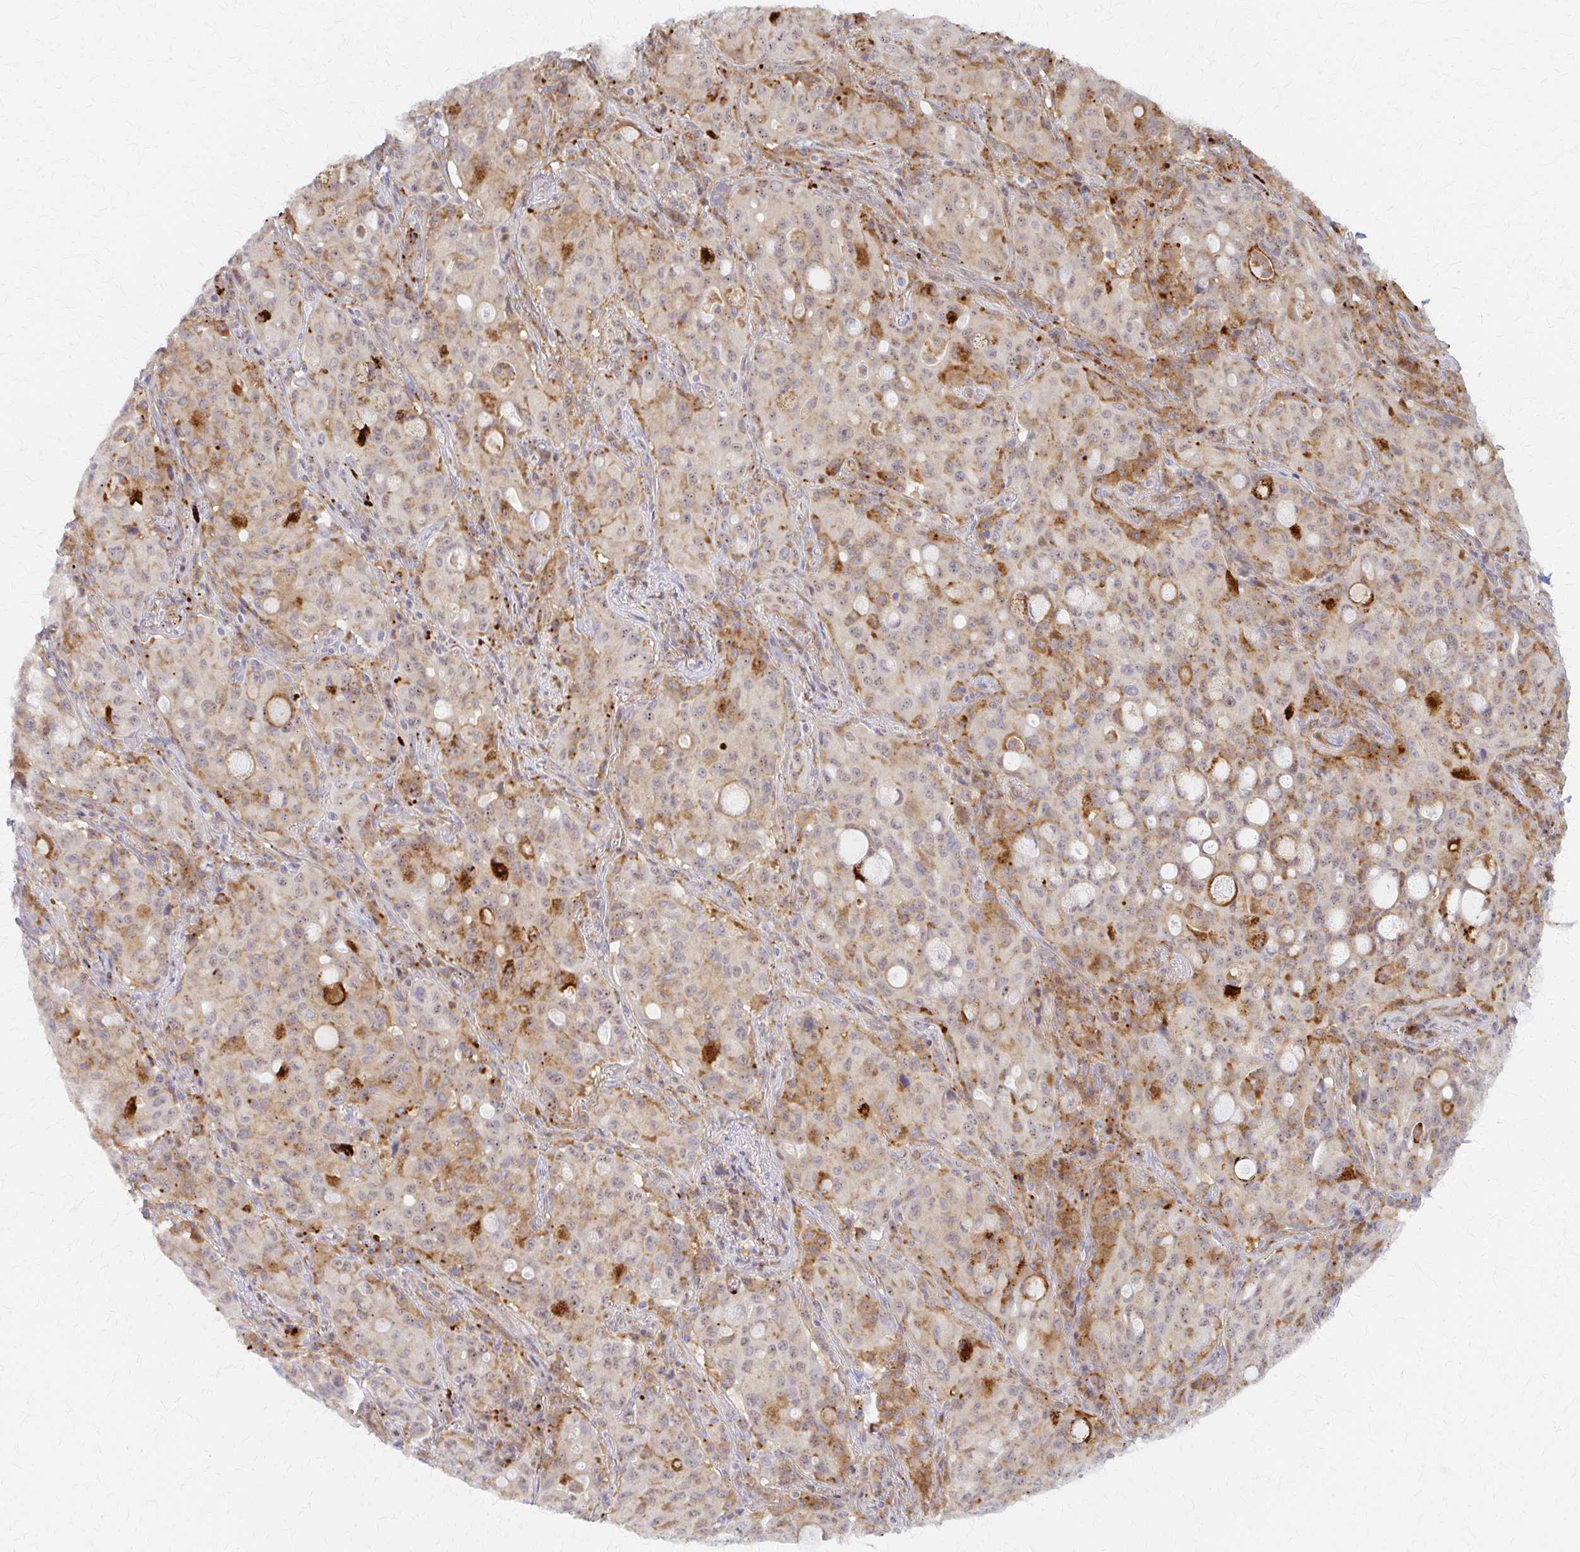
{"staining": {"intensity": "moderate", "quantity": "25%-75%", "location": "cytoplasmic/membranous"}, "tissue": "lung cancer", "cell_type": "Tumor cells", "image_type": "cancer", "snomed": [{"axis": "morphology", "description": "Adenocarcinoma, NOS"}, {"axis": "topography", "description": "Lung"}], "caption": "About 25%-75% of tumor cells in lung cancer (adenocarcinoma) demonstrate moderate cytoplasmic/membranous protein positivity as visualized by brown immunohistochemical staining.", "gene": "ARHGAP35", "patient": {"sex": "female", "age": 44}}